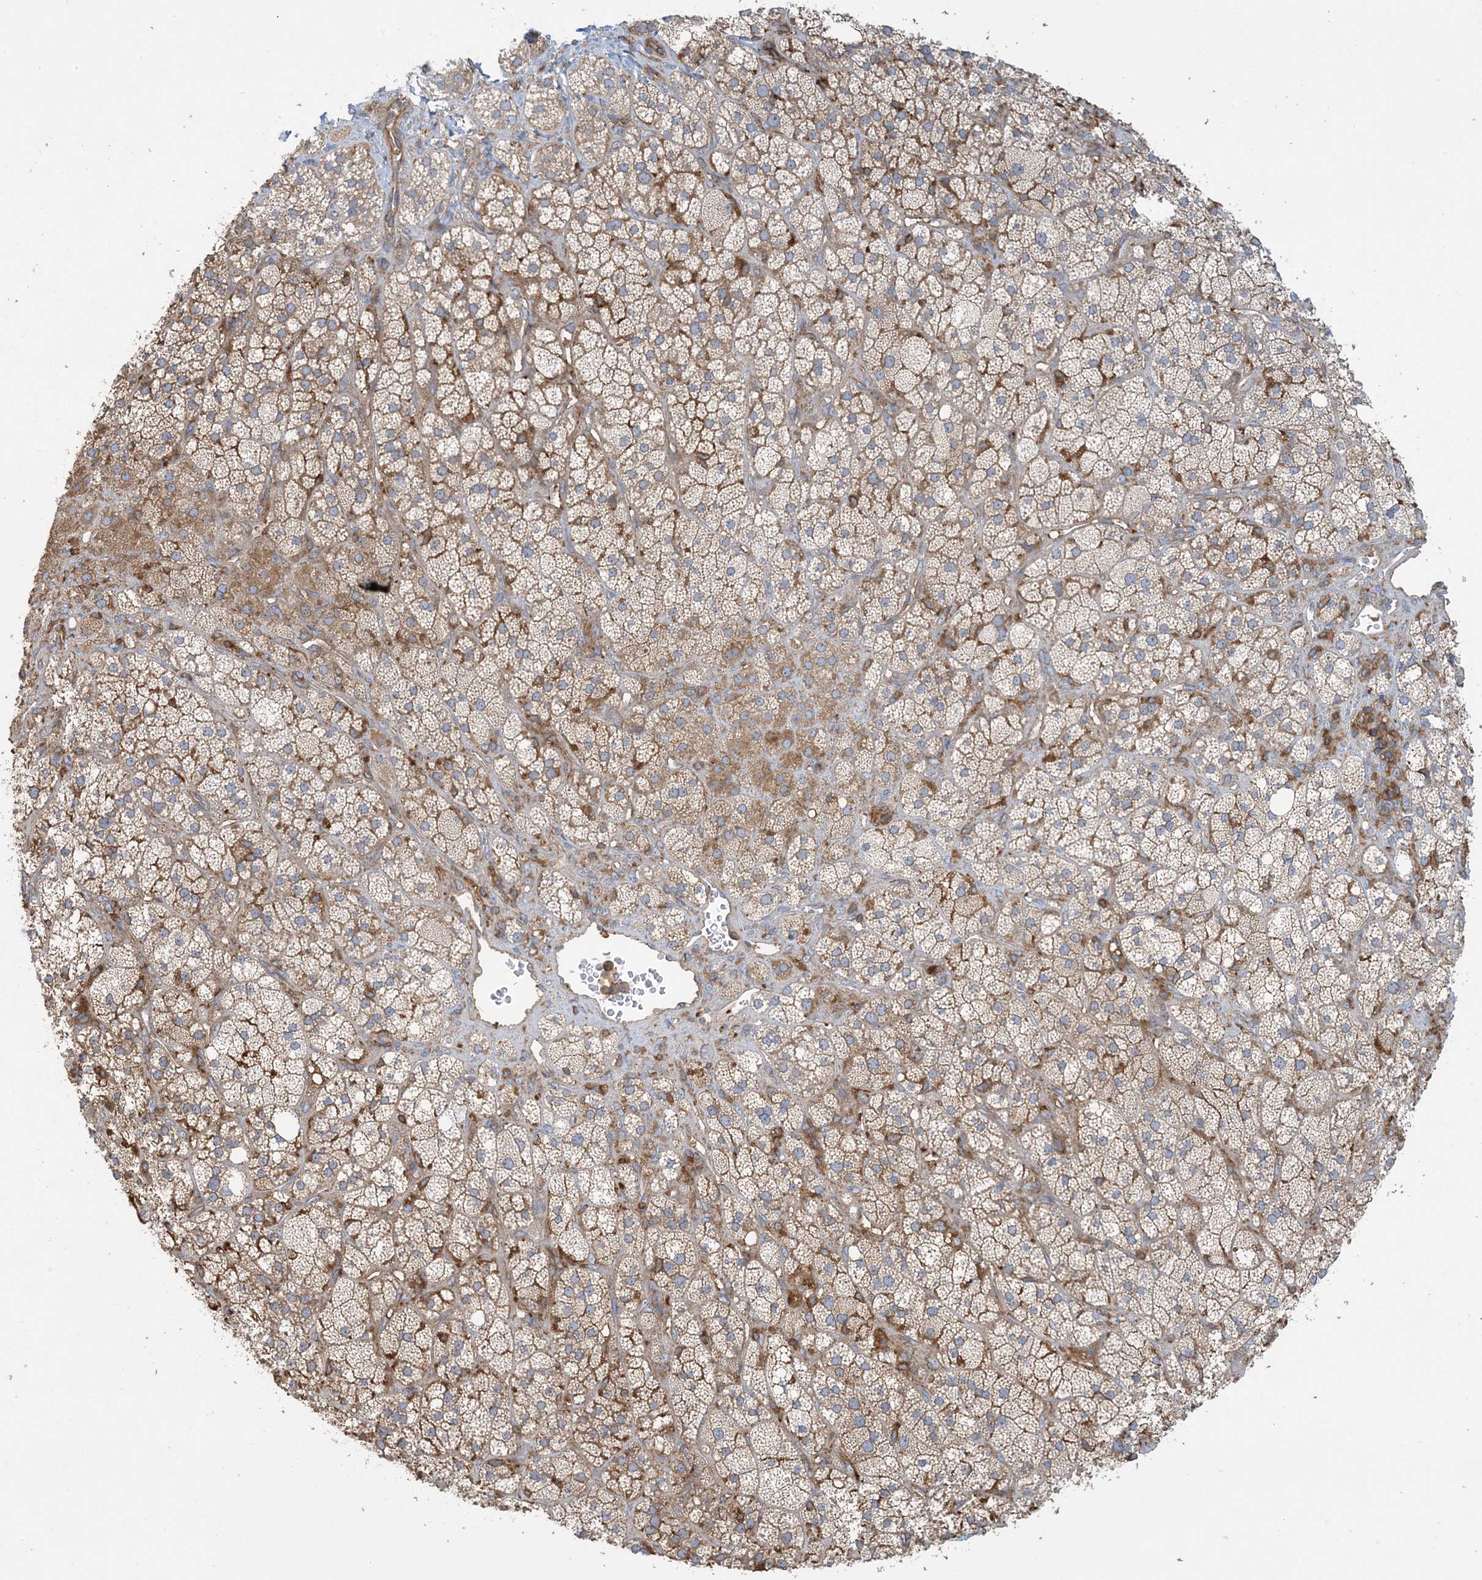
{"staining": {"intensity": "moderate", "quantity": ">75%", "location": "cytoplasmic/membranous"}, "tissue": "adrenal gland", "cell_type": "Glandular cells", "image_type": "normal", "snomed": [{"axis": "morphology", "description": "Normal tissue, NOS"}, {"axis": "topography", "description": "Adrenal gland"}], "caption": "Glandular cells show medium levels of moderate cytoplasmic/membranous positivity in about >75% of cells in unremarkable adrenal gland. Using DAB (3,3'-diaminobenzidine) (brown) and hematoxylin (blue) stains, captured at high magnification using brightfield microscopy.", "gene": "SFMBT2", "patient": {"sex": "male", "age": 61}}